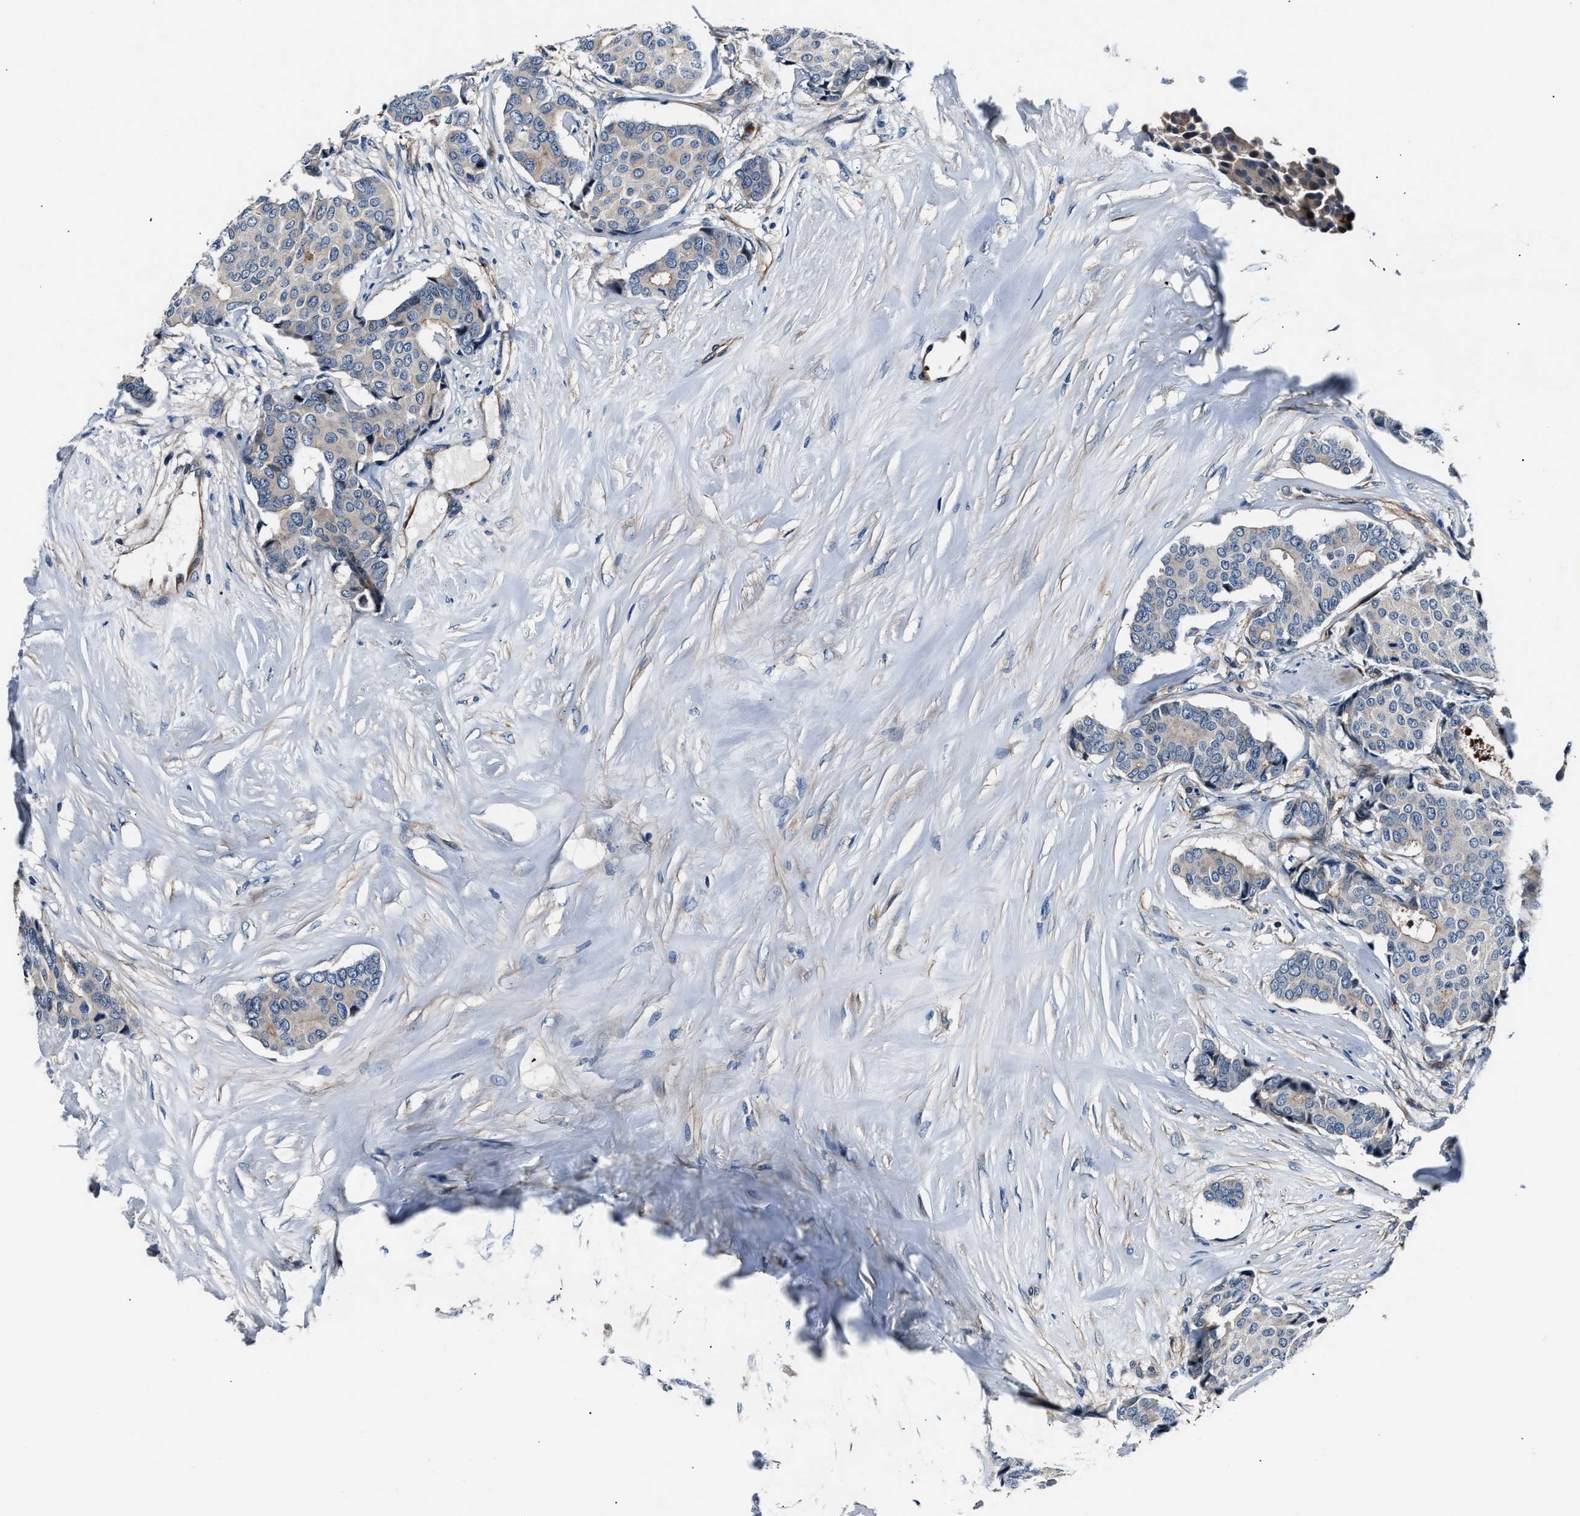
{"staining": {"intensity": "weak", "quantity": "<25%", "location": "cytoplasmic/membranous"}, "tissue": "breast cancer", "cell_type": "Tumor cells", "image_type": "cancer", "snomed": [{"axis": "morphology", "description": "Duct carcinoma"}, {"axis": "topography", "description": "Breast"}], "caption": "Tumor cells are negative for protein expression in human breast intraductal carcinoma.", "gene": "MPDZ", "patient": {"sex": "female", "age": 75}}